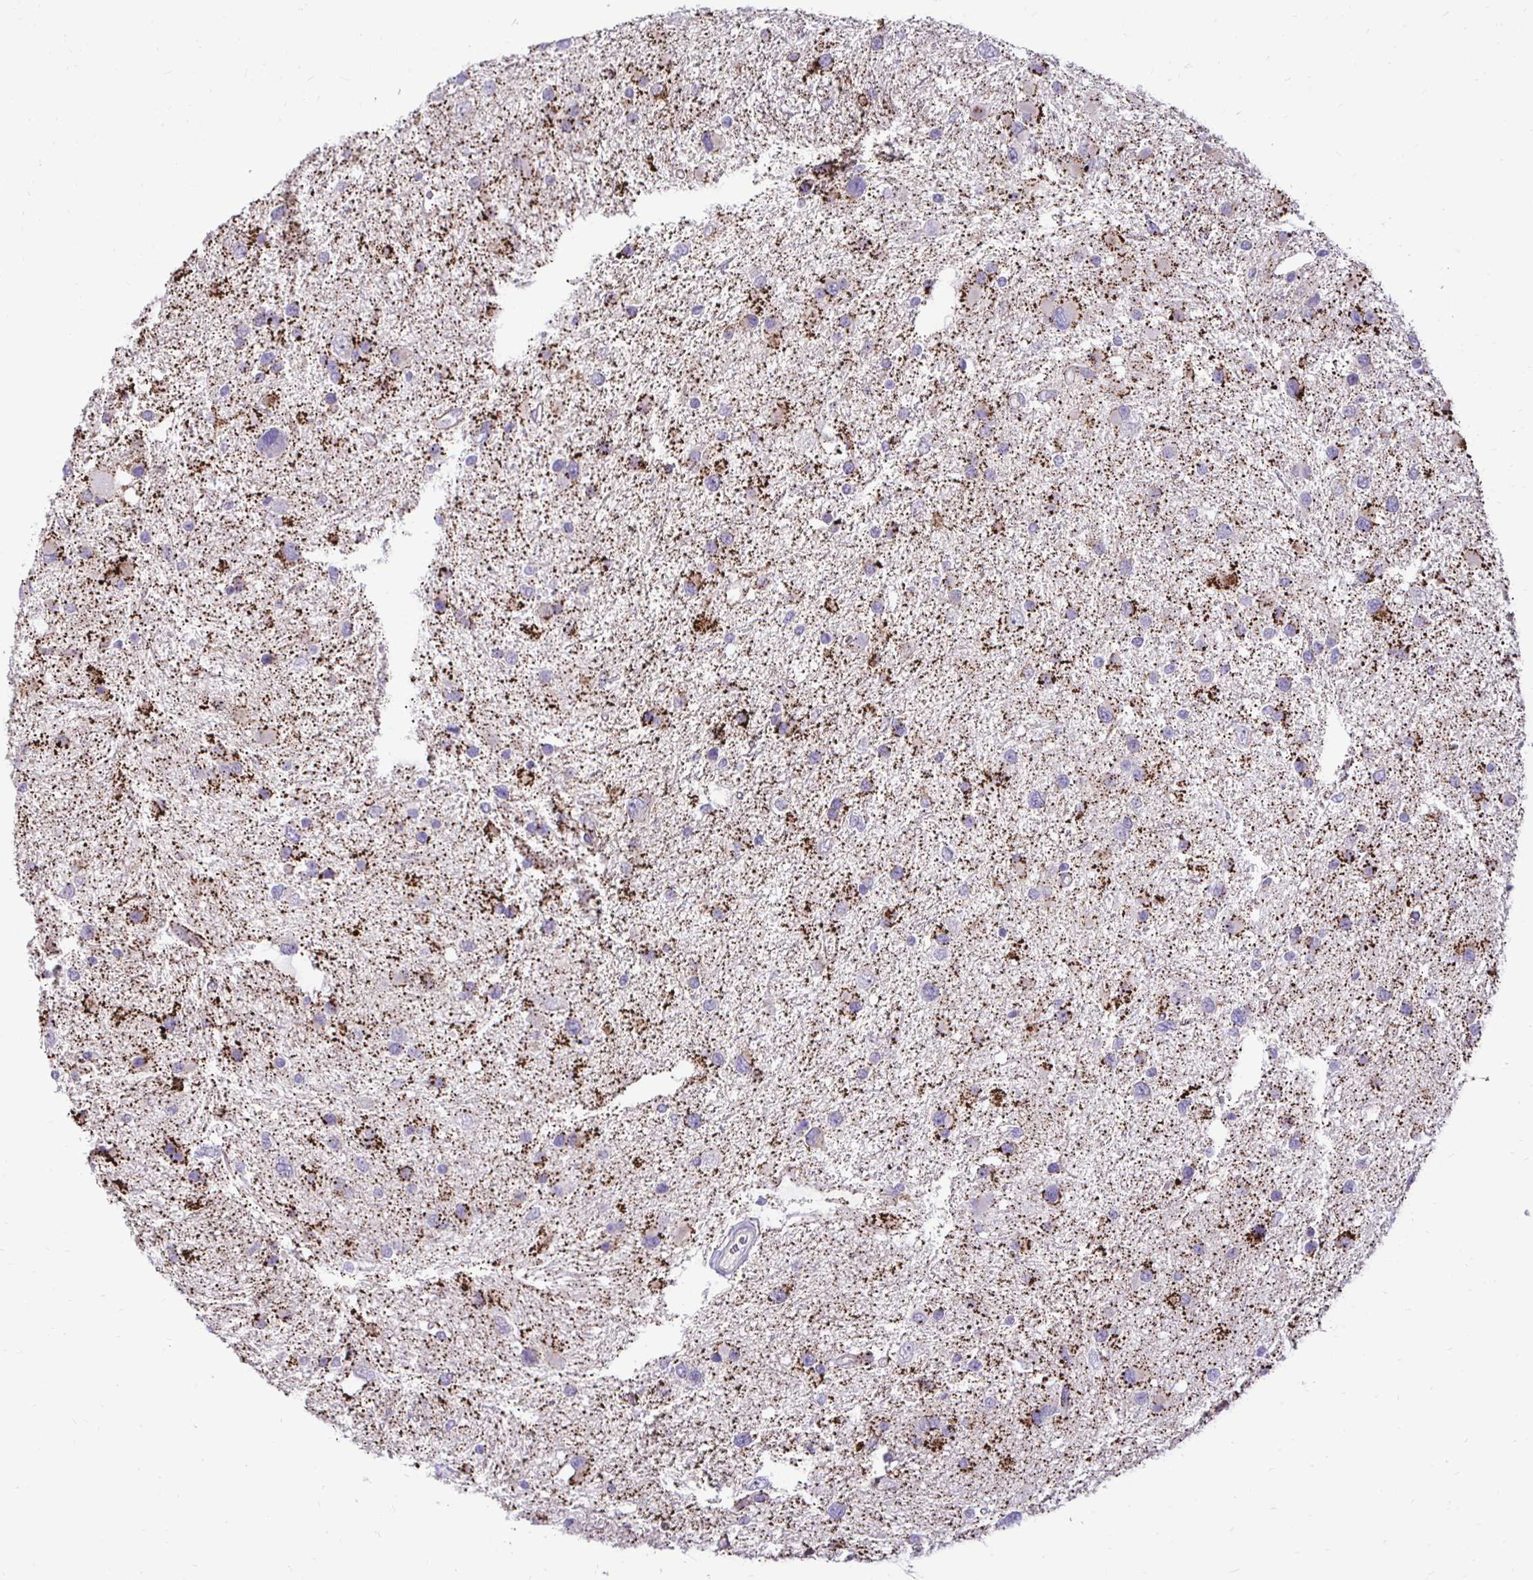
{"staining": {"intensity": "strong", "quantity": "<25%", "location": "cytoplasmic/membranous"}, "tissue": "glioma", "cell_type": "Tumor cells", "image_type": "cancer", "snomed": [{"axis": "morphology", "description": "Glioma, malignant, Low grade"}, {"axis": "topography", "description": "Brain"}], "caption": "Immunohistochemistry (IHC) of human malignant low-grade glioma reveals medium levels of strong cytoplasmic/membranous staining in approximately <25% of tumor cells. (brown staining indicates protein expression, while blue staining denotes nuclei).", "gene": "GAS2", "patient": {"sex": "female", "age": 32}}